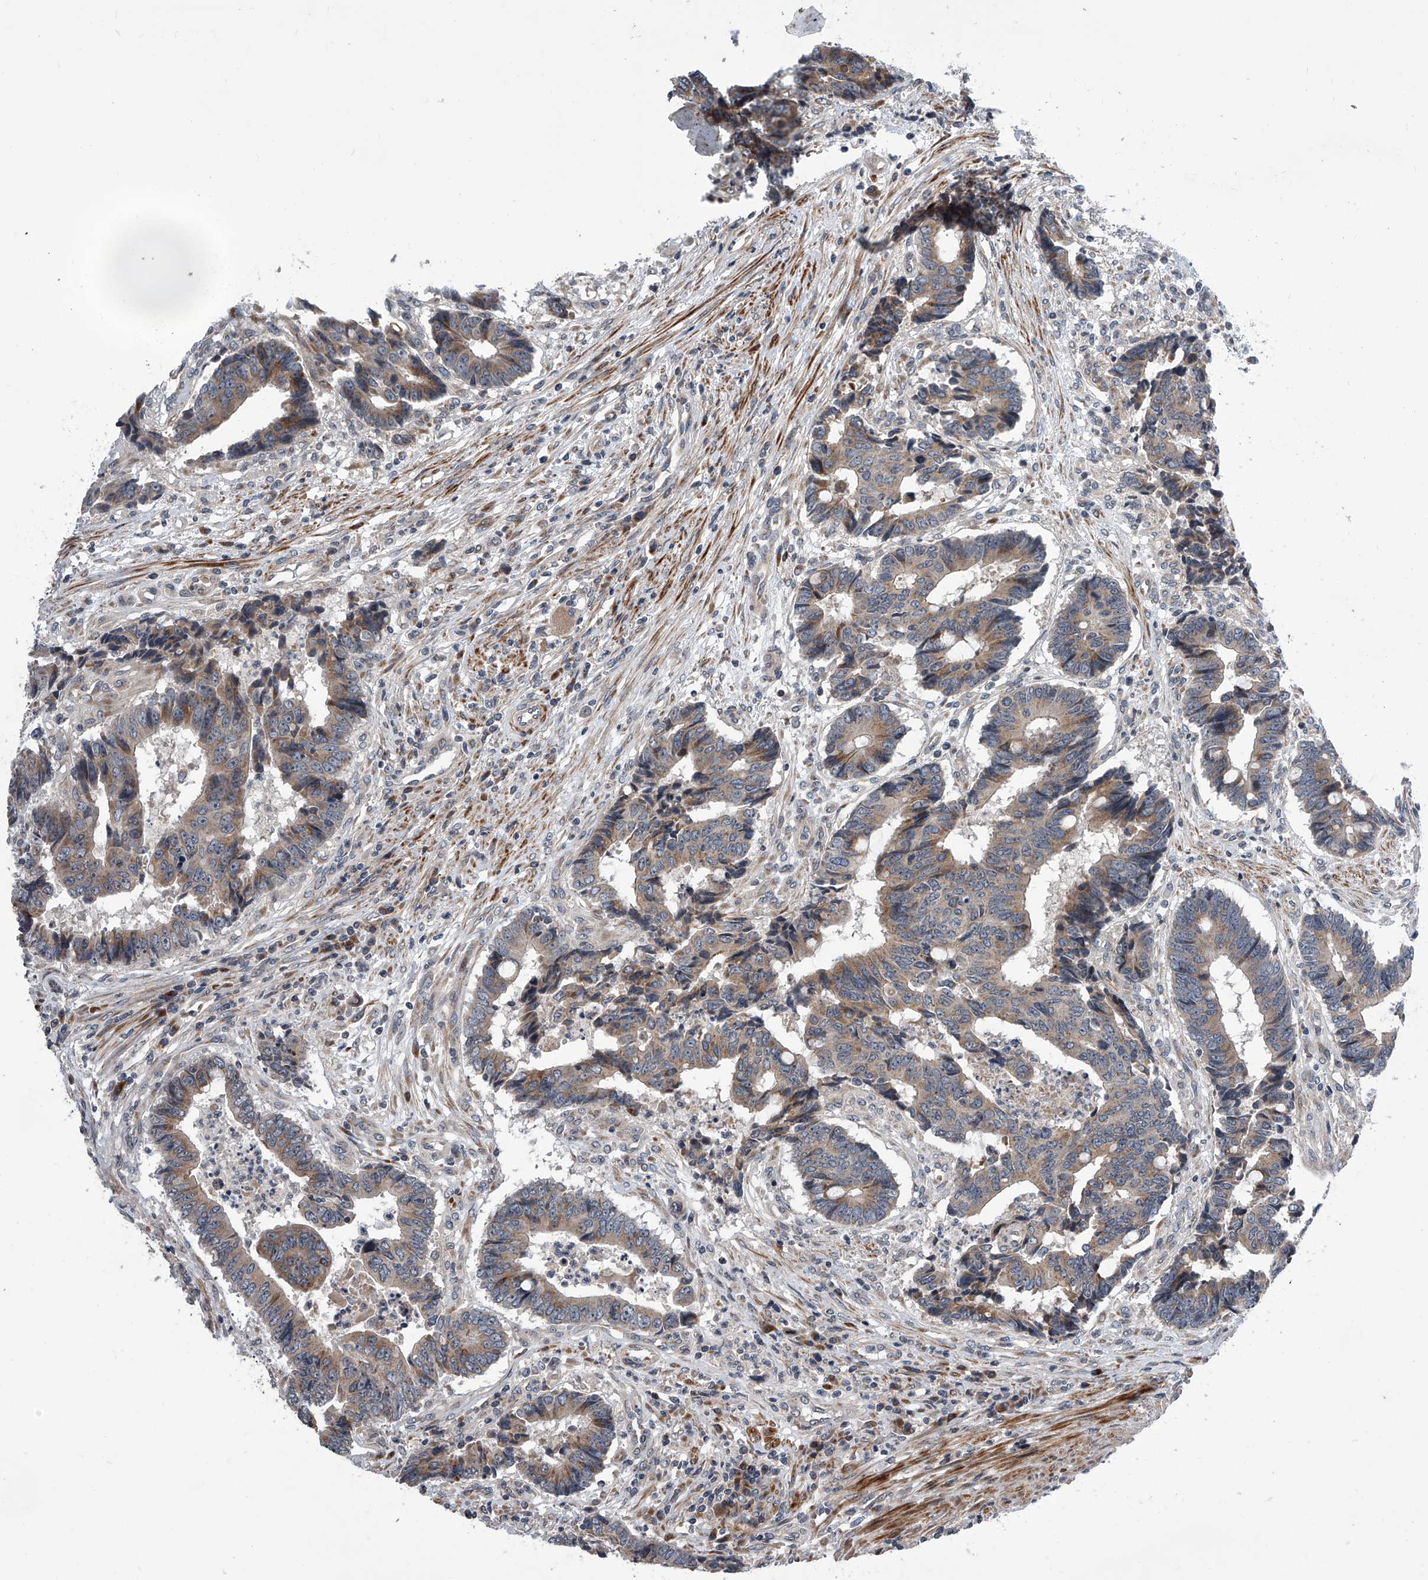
{"staining": {"intensity": "moderate", "quantity": "25%-75%", "location": "cytoplasmic/membranous"}, "tissue": "colorectal cancer", "cell_type": "Tumor cells", "image_type": "cancer", "snomed": [{"axis": "morphology", "description": "Adenocarcinoma, NOS"}, {"axis": "topography", "description": "Rectum"}], "caption": "Adenocarcinoma (colorectal) tissue reveals moderate cytoplasmic/membranous positivity in about 25%-75% of tumor cells", "gene": "DLGAP2", "patient": {"sex": "male", "age": 84}}